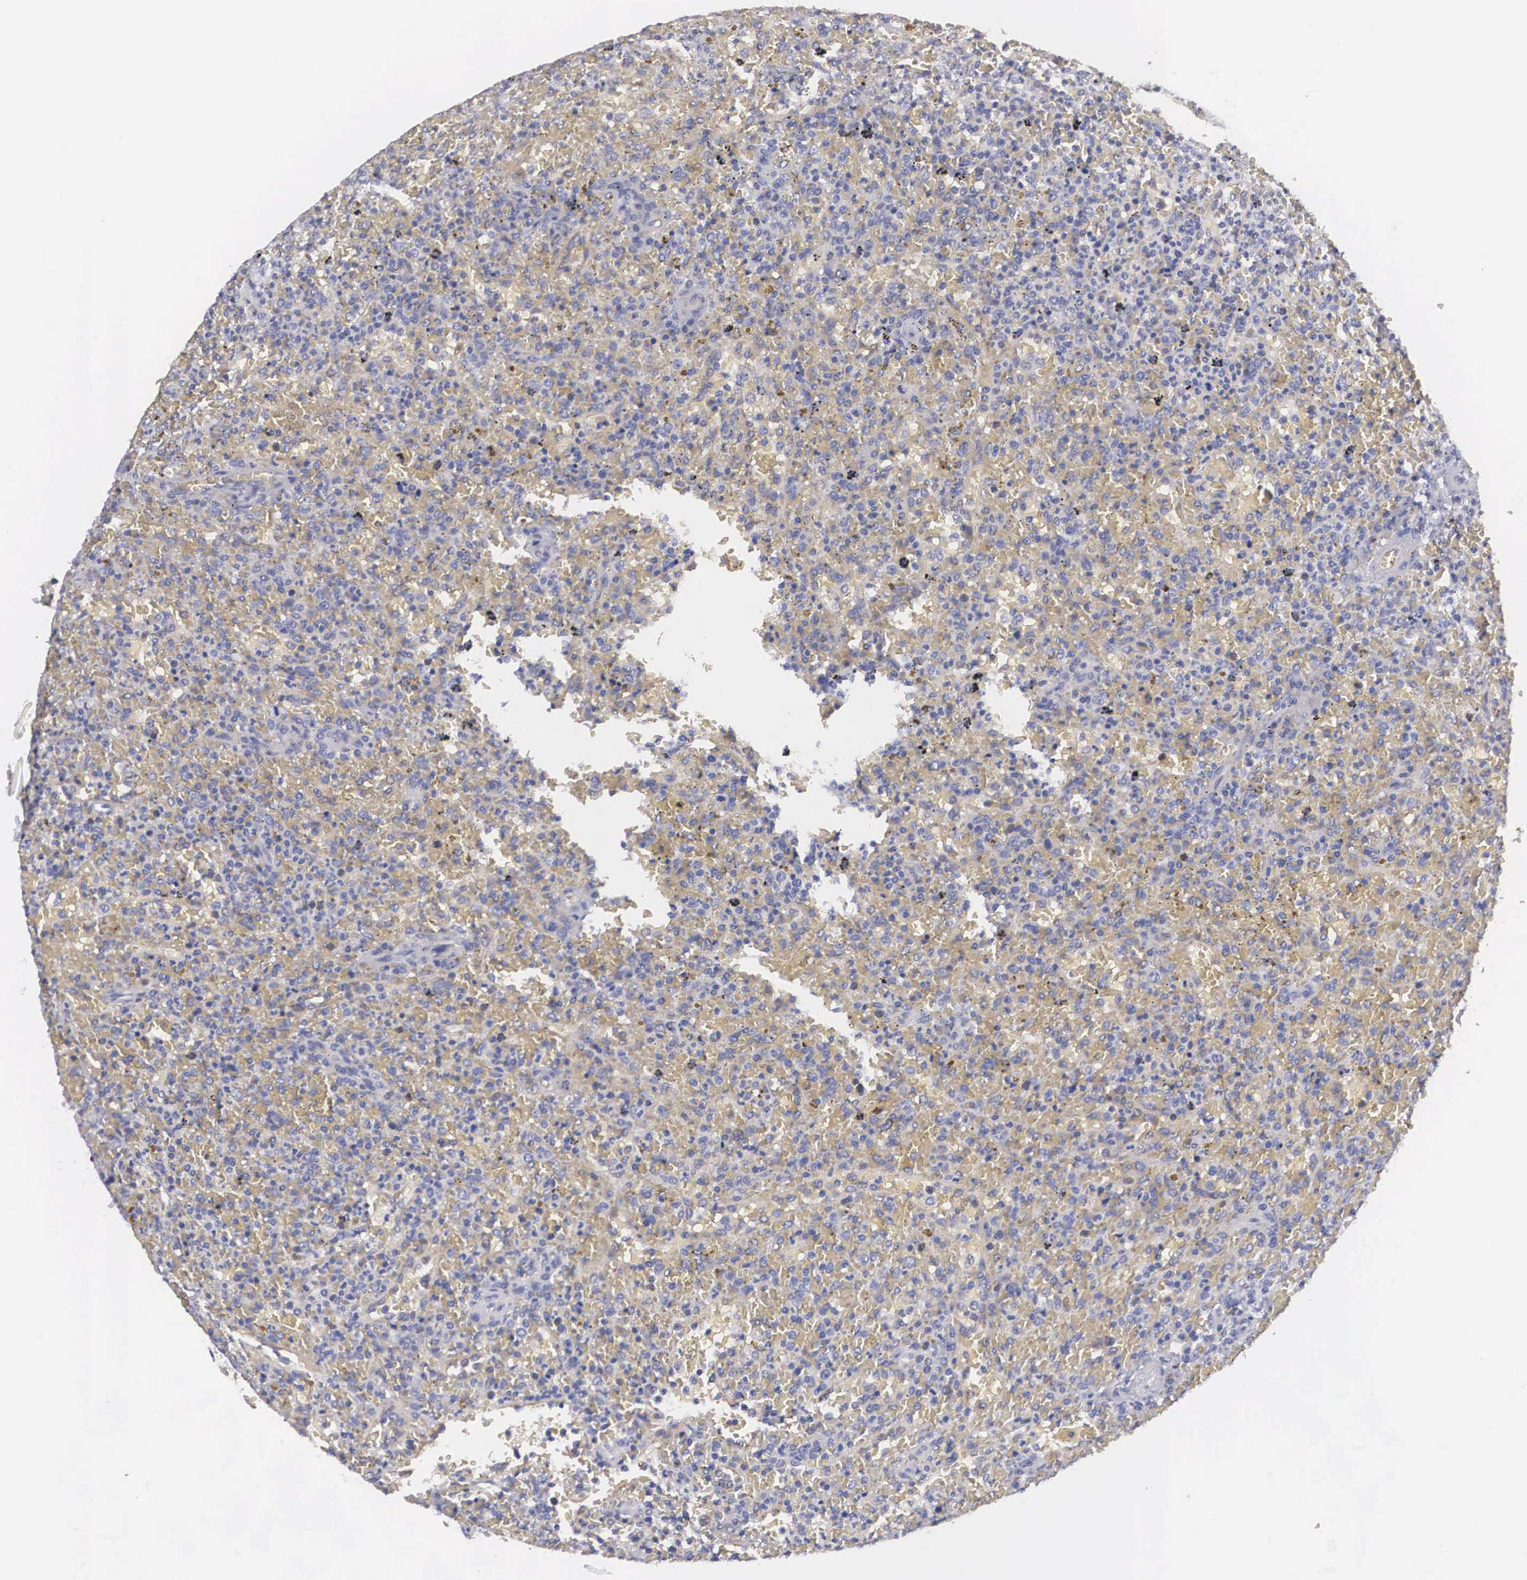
{"staining": {"intensity": "negative", "quantity": "none", "location": "none"}, "tissue": "lymphoma", "cell_type": "Tumor cells", "image_type": "cancer", "snomed": [{"axis": "morphology", "description": "Malignant lymphoma, non-Hodgkin's type, High grade"}, {"axis": "topography", "description": "Spleen"}, {"axis": "topography", "description": "Lymph node"}], "caption": "Tumor cells are negative for brown protein staining in lymphoma.", "gene": "ARMCX3", "patient": {"sex": "female", "age": 70}}